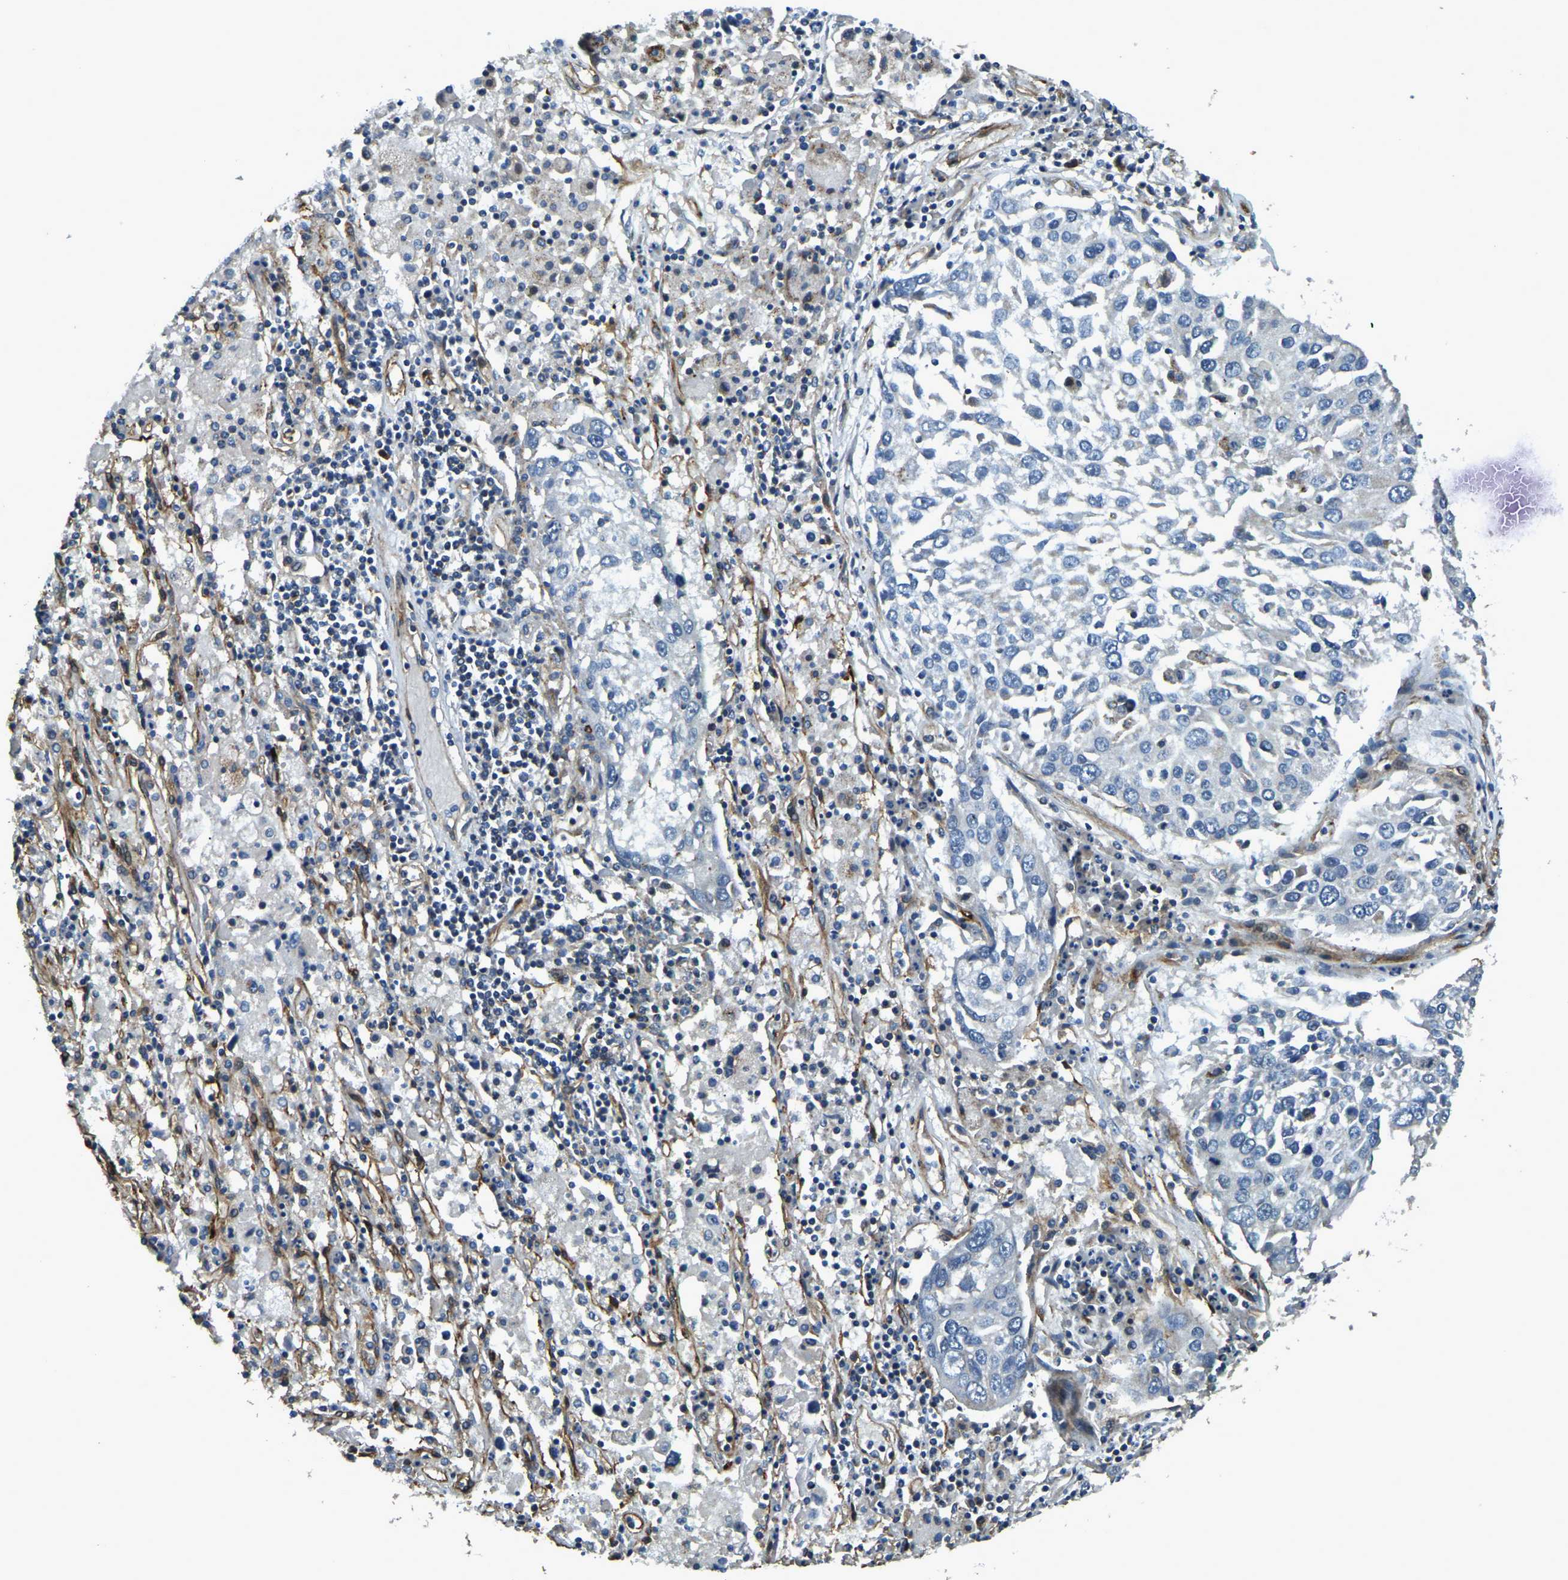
{"staining": {"intensity": "negative", "quantity": "none", "location": "none"}, "tissue": "lung cancer", "cell_type": "Tumor cells", "image_type": "cancer", "snomed": [{"axis": "morphology", "description": "Squamous cell carcinoma, NOS"}, {"axis": "topography", "description": "Lung"}], "caption": "DAB immunohistochemical staining of lung squamous cell carcinoma demonstrates no significant expression in tumor cells. (IHC, brightfield microscopy, high magnification).", "gene": "RNF39", "patient": {"sex": "male", "age": 65}}